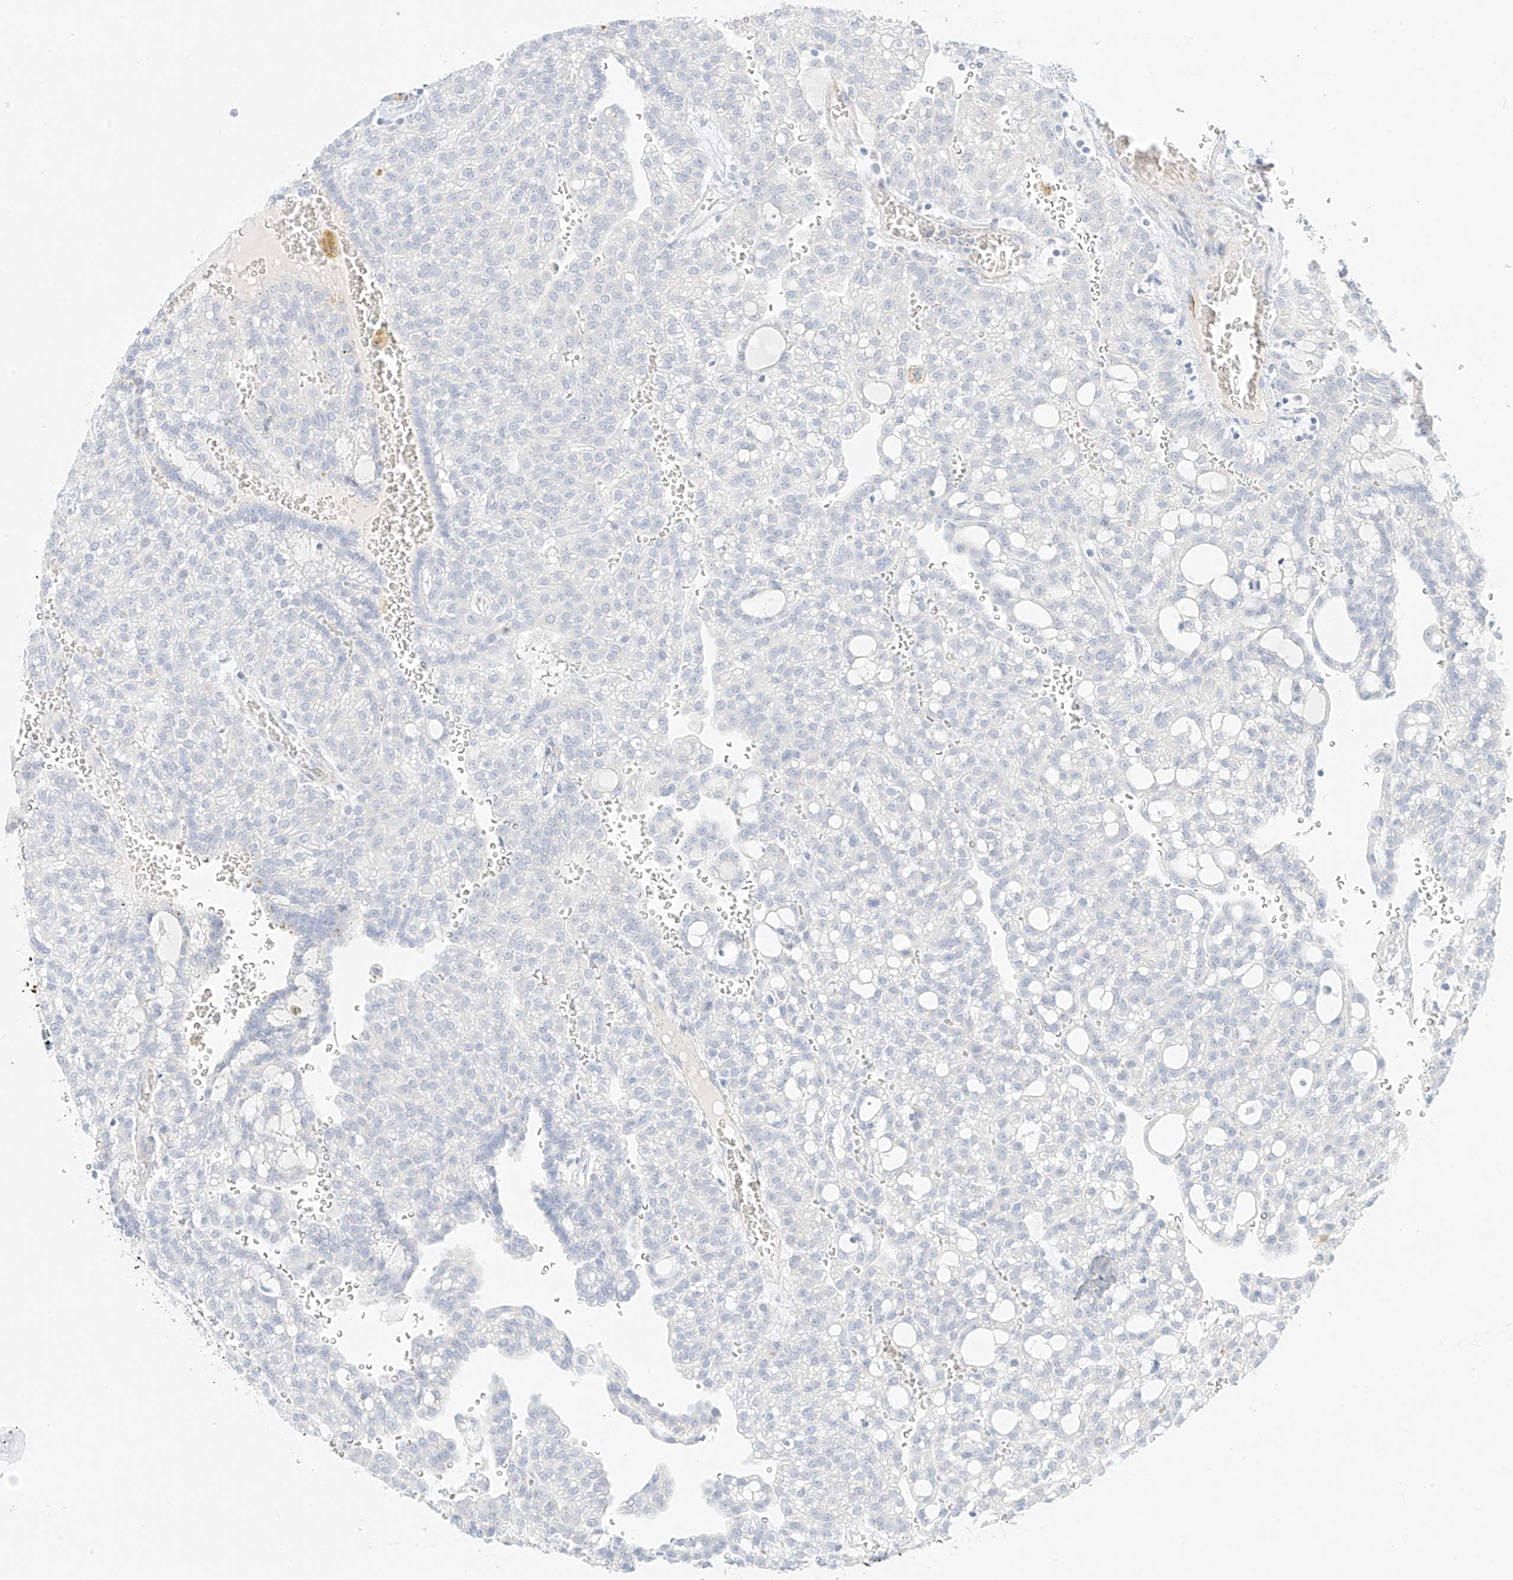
{"staining": {"intensity": "negative", "quantity": "none", "location": "none"}, "tissue": "renal cancer", "cell_type": "Tumor cells", "image_type": "cancer", "snomed": [{"axis": "morphology", "description": "Adenocarcinoma, NOS"}, {"axis": "topography", "description": "Kidney"}], "caption": "Renal adenocarcinoma stained for a protein using immunohistochemistry shows no expression tumor cells.", "gene": "ST3GAL5", "patient": {"sex": "male", "age": 63}}